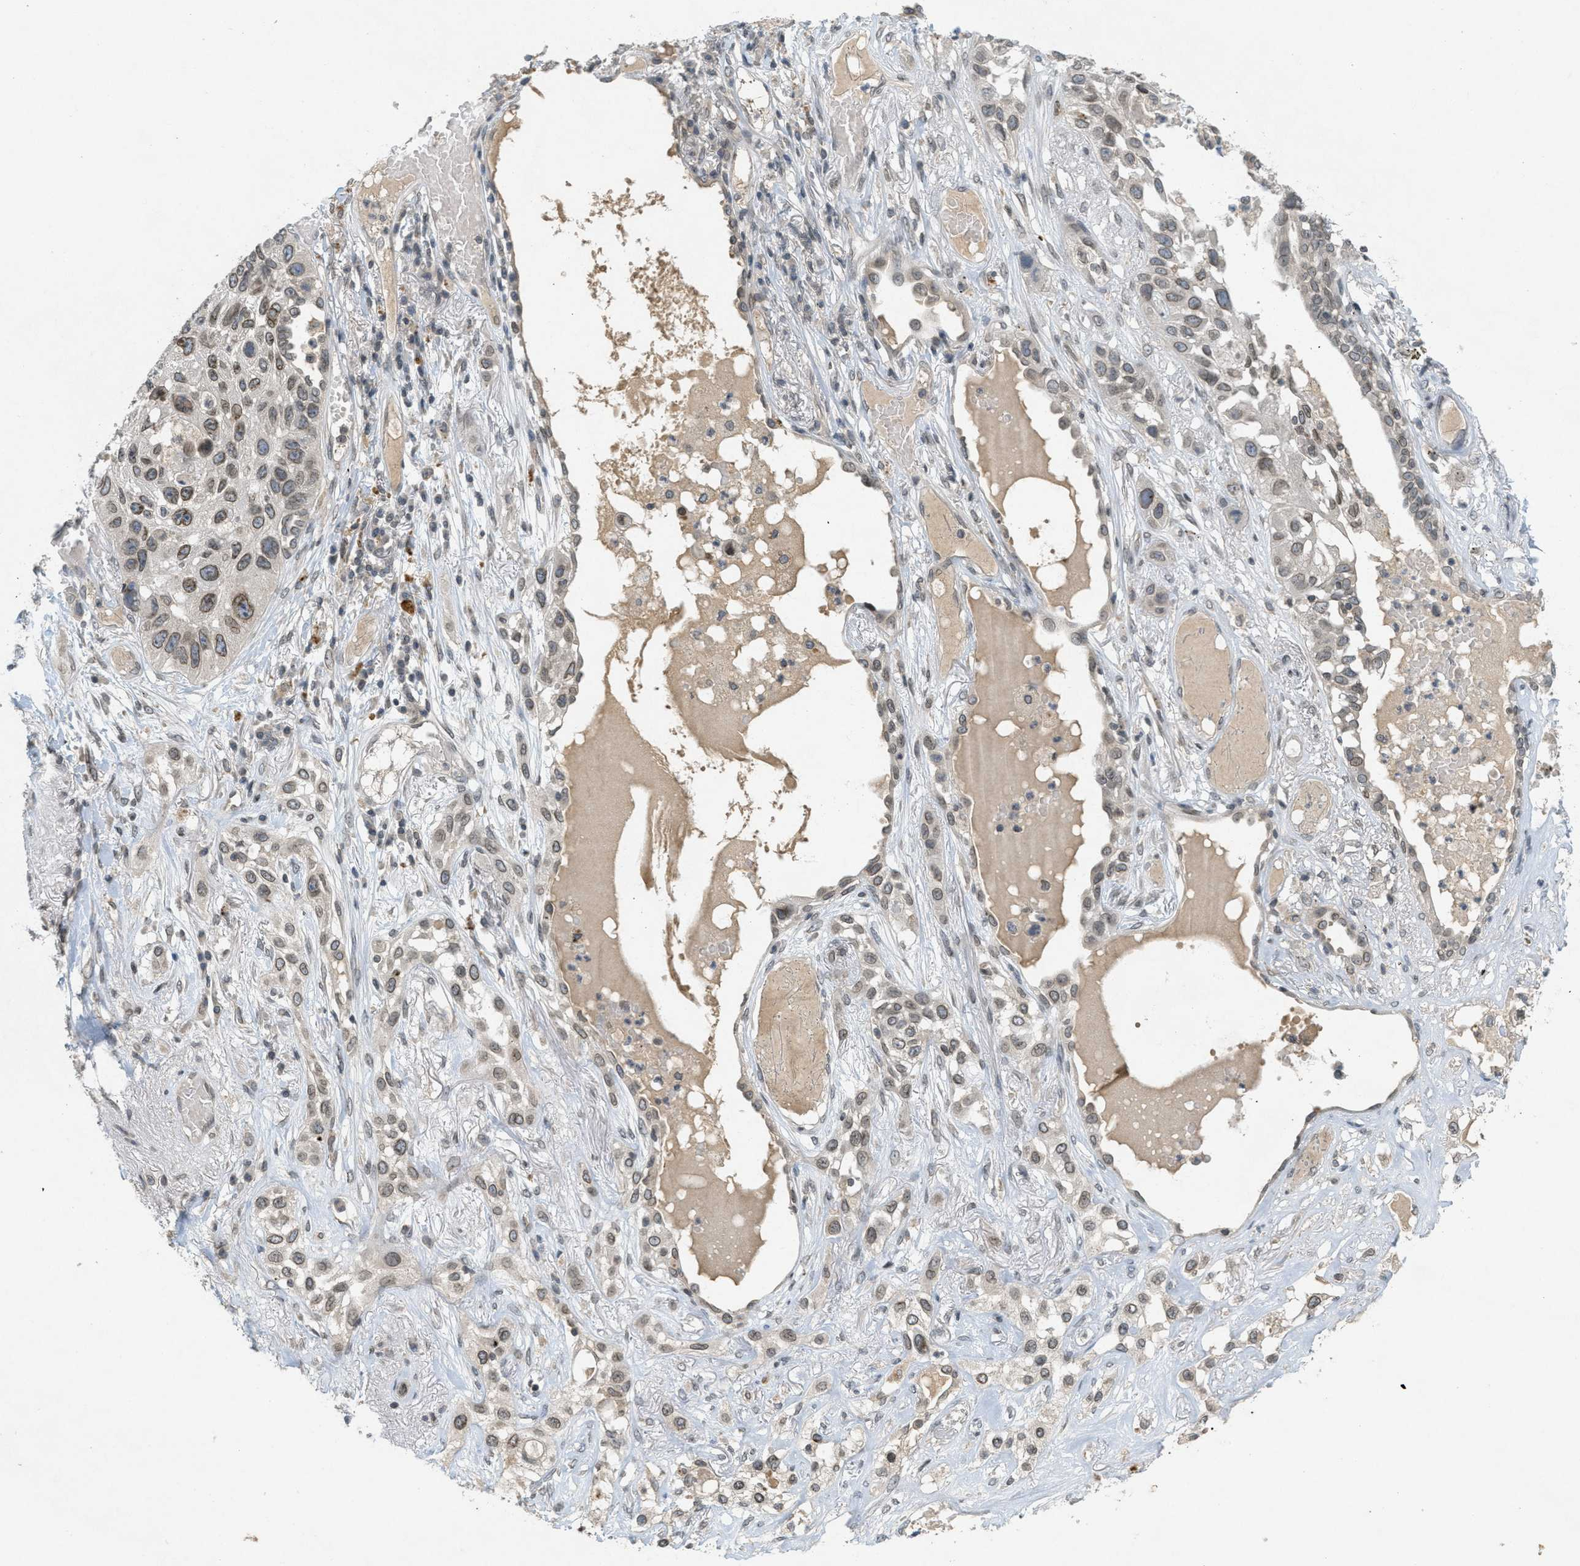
{"staining": {"intensity": "weak", "quantity": ">75%", "location": "cytoplasmic/membranous,nuclear"}, "tissue": "lung cancer", "cell_type": "Tumor cells", "image_type": "cancer", "snomed": [{"axis": "morphology", "description": "Squamous cell carcinoma, NOS"}, {"axis": "topography", "description": "Lung"}], "caption": "A low amount of weak cytoplasmic/membranous and nuclear staining is seen in about >75% of tumor cells in squamous cell carcinoma (lung) tissue.", "gene": "ABHD6", "patient": {"sex": "male", "age": 71}}